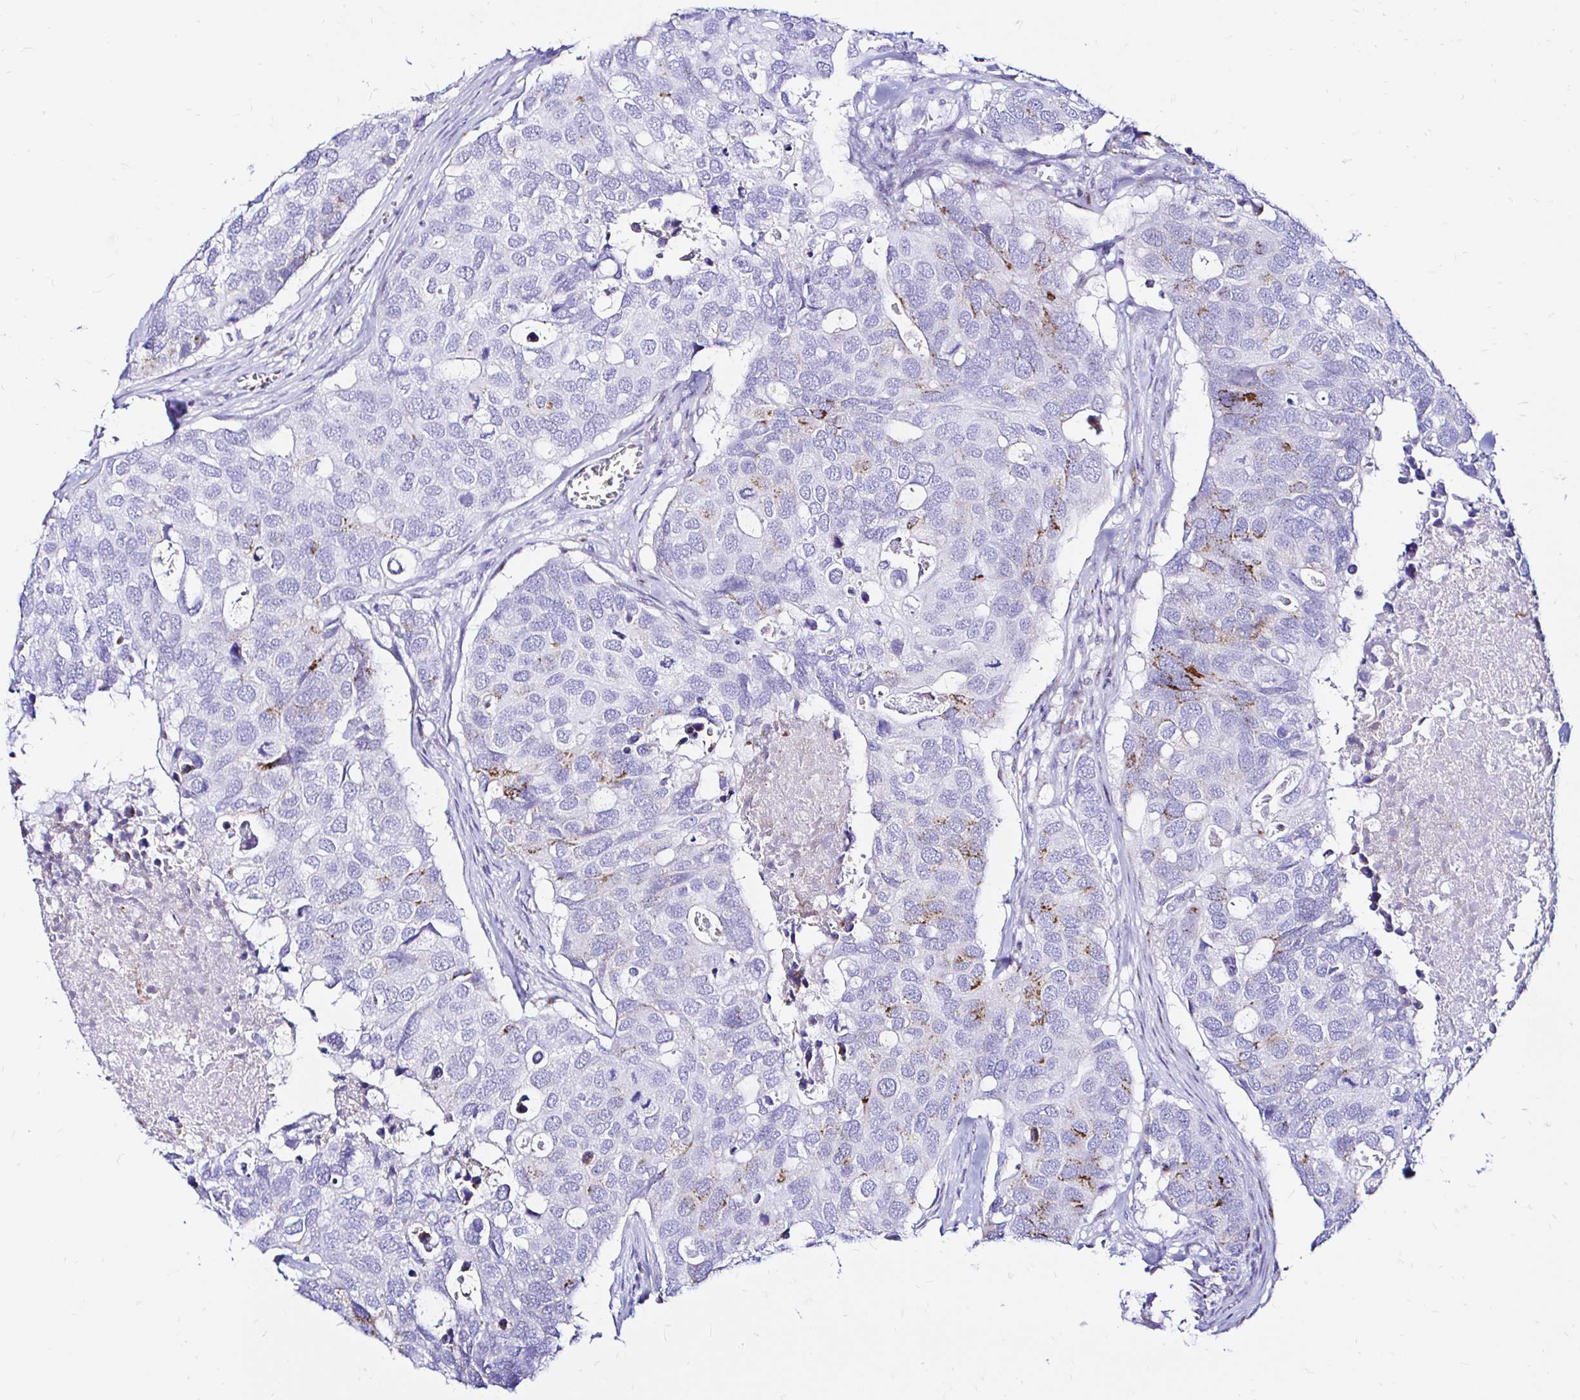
{"staining": {"intensity": "moderate", "quantity": "<25%", "location": "cytoplasmic/membranous"}, "tissue": "breast cancer", "cell_type": "Tumor cells", "image_type": "cancer", "snomed": [{"axis": "morphology", "description": "Duct carcinoma"}, {"axis": "topography", "description": "Breast"}], "caption": "Protein staining shows moderate cytoplasmic/membranous staining in about <25% of tumor cells in breast cancer (infiltrating ductal carcinoma).", "gene": "ZNF432", "patient": {"sex": "female", "age": 83}}